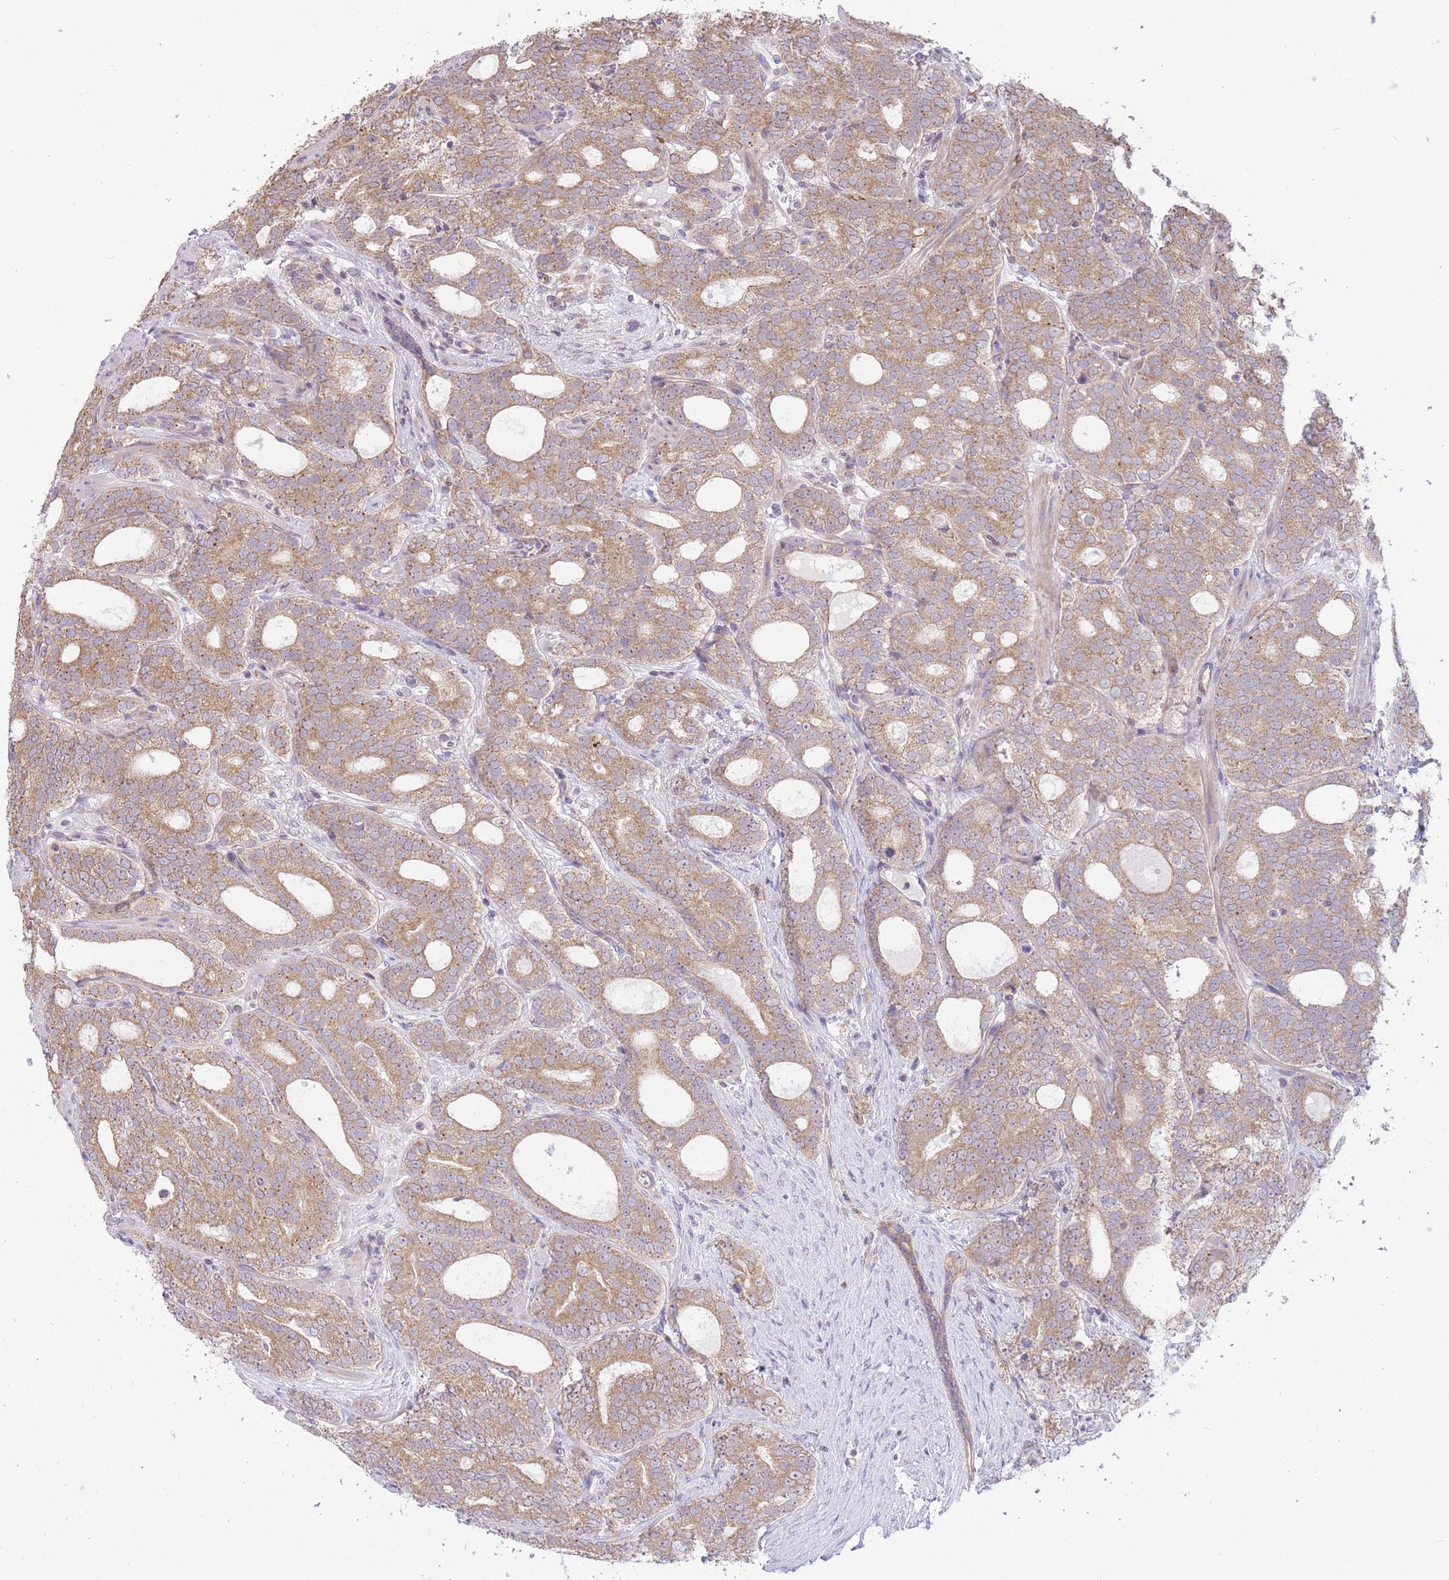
{"staining": {"intensity": "moderate", "quantity": ">75%", "location": "cytoplasmic/membranous"}, "tissue": "prostate cancer", "cell_type": "Tumor cells", "image_type": "cancer", "snomed": [{"axis": "morphology", "description": "Adenocarcinoma, High grade"}, {"axis": "topography", "description": "Prostate"}], "caption": "Immunohistochemical staining of human prostate cancer (high-grade adenocarcinoma) displays medium levels of moderate cytoplasmic/membranous protein staining in approximately >75% of tumor cells.", "gene": "BOLA2B", "patient": {"sex": "male", "age": 64}}